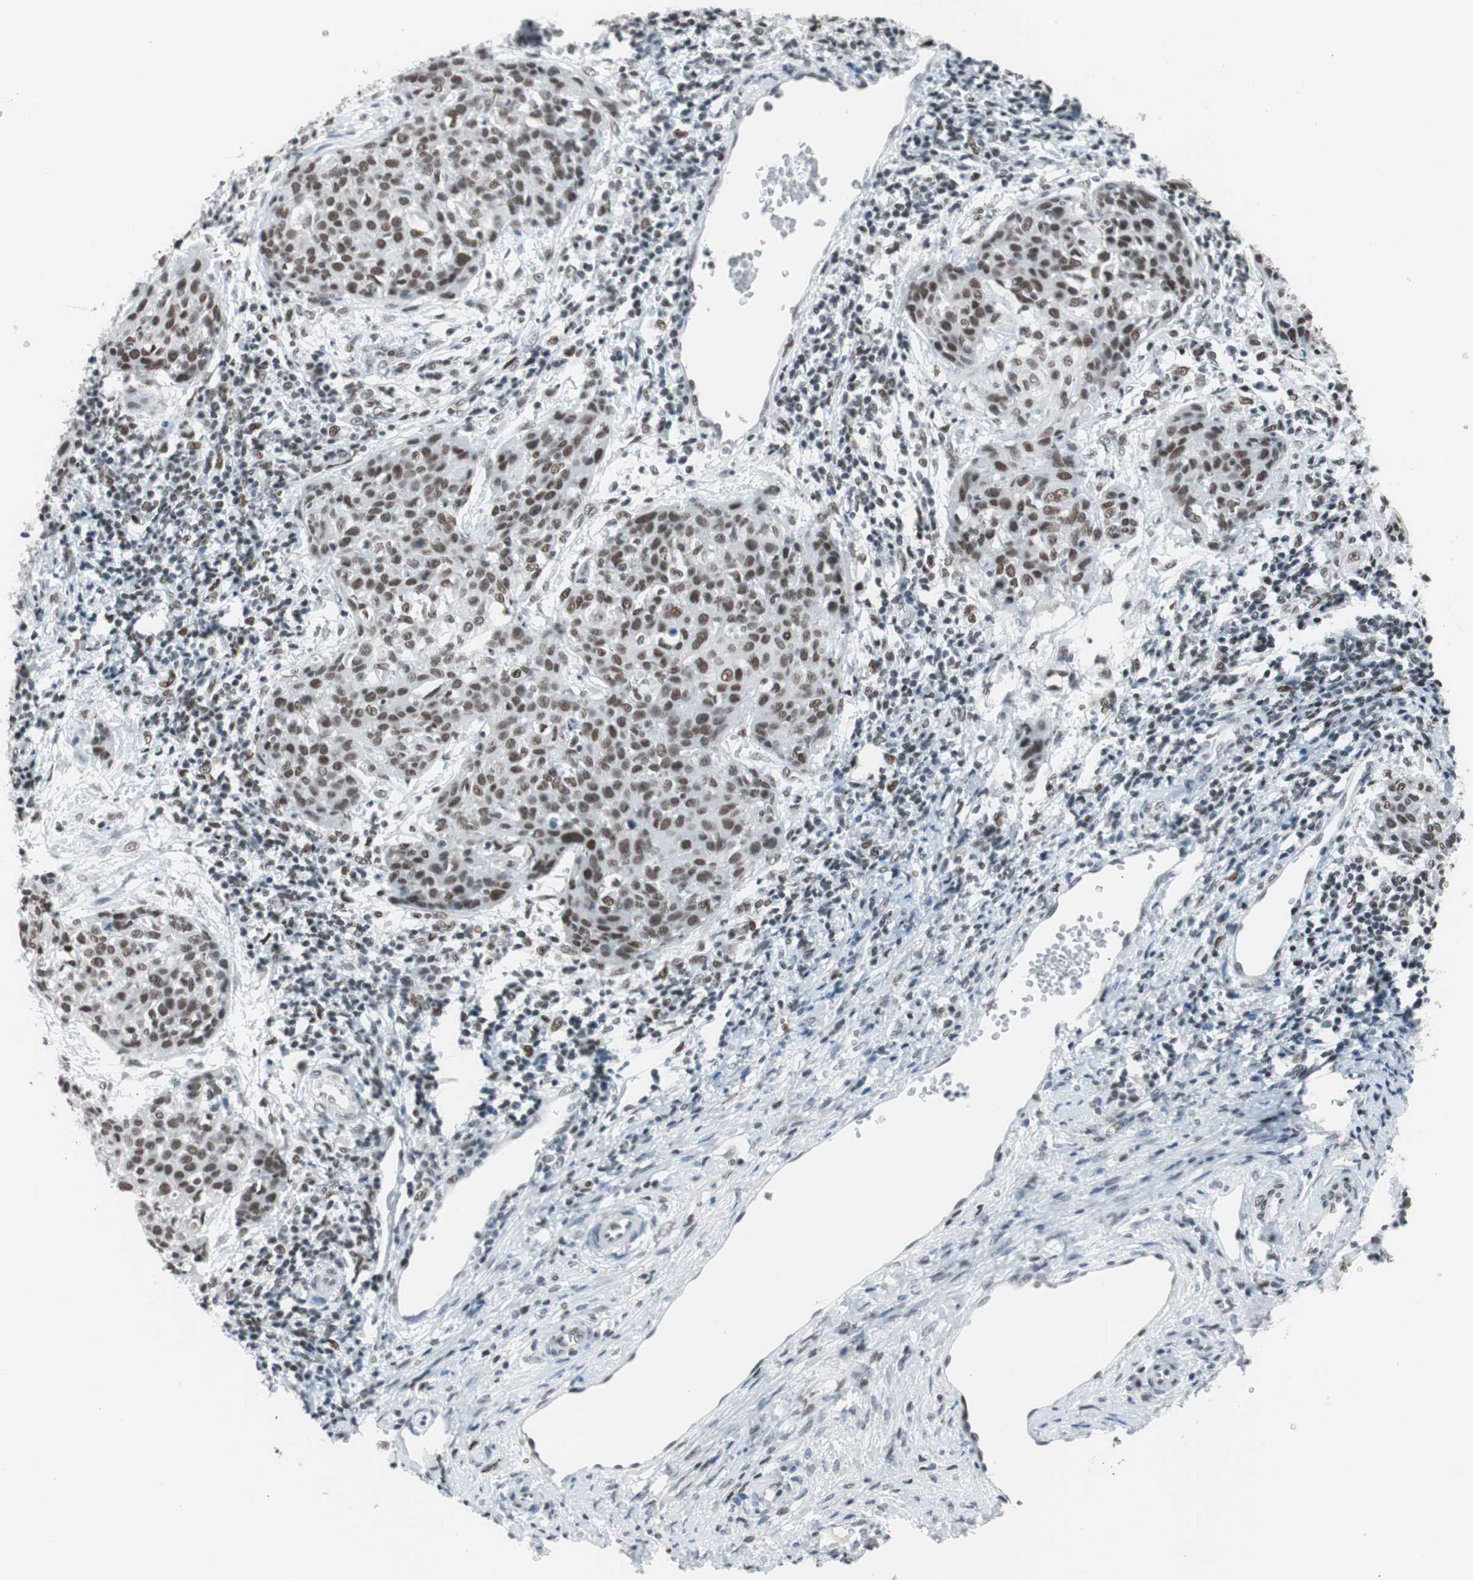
{"staining": {"intensity": "moderate", "quantity": ">75%", "location": "nuclear"}, "tissue": "cervical cancer", "cell_type": "Tumor cells", "image_type": "cancer", "snomed": [{"axis": "morphology", "description": "Squamous cell carcinoma, NOS"}, {"axis": "topography", "description": "Cervix"}], "caption": "A high-resolution photomicrograph shows immunohistochemistry (IHC) staining of cervical cancer (squamous cell carcinoma), which exhibits moderate nuclear staining in about >75% of tumor cells. (DAB (3,3'-diaminobenzidine) IHC, brown staining for protein, blue staining for nuclei).", "gene": "ARID1A", "patient": {"sex": "female", "age": 38}}